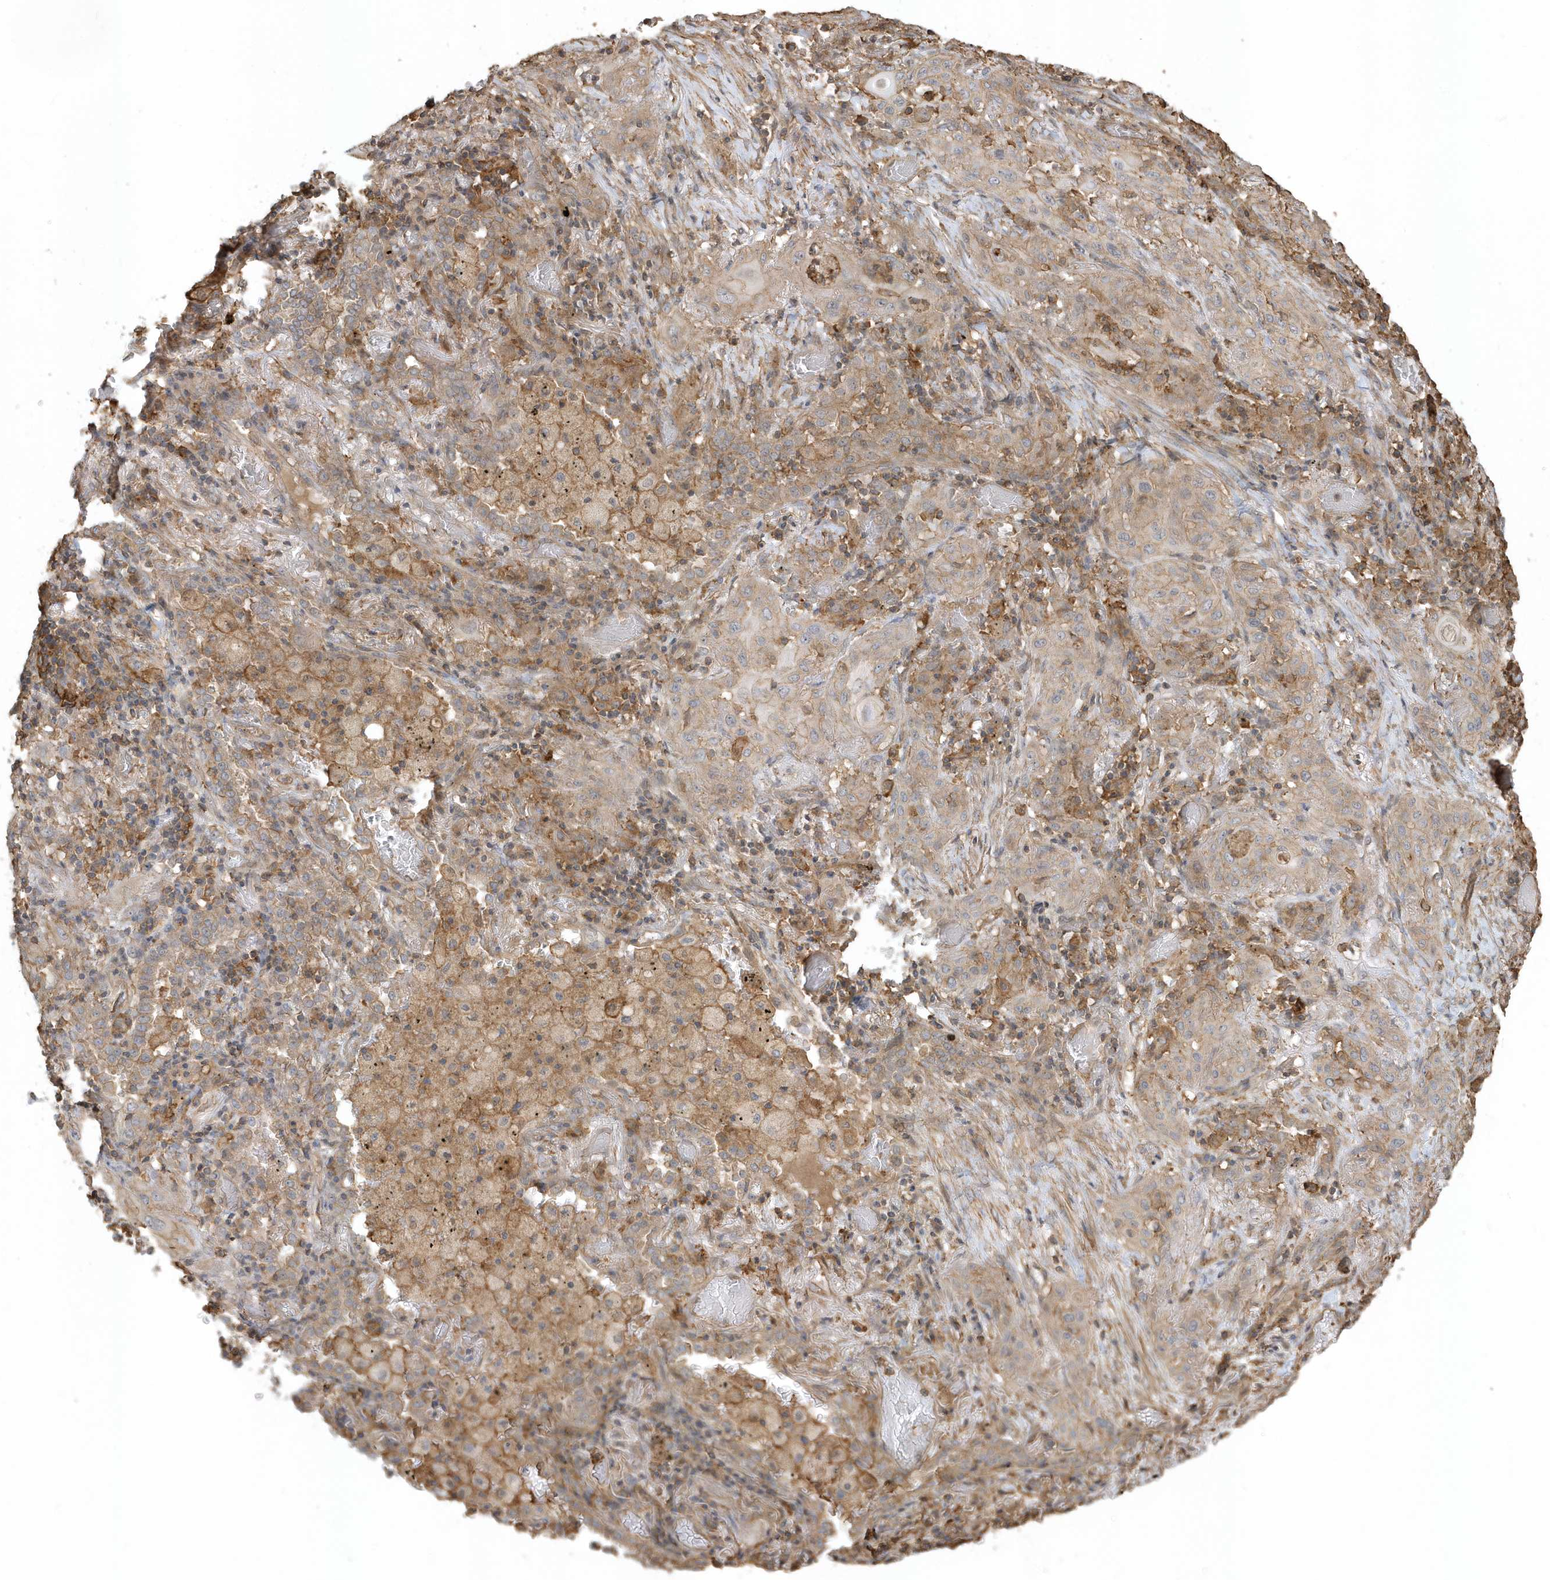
{"staining": {"intensity": "weak", "quantity": "25%-75%", "location": "cytoplasmic/membranous"}, "tissue": "lung cancer", "cell_type": "Tumor cells", "image_type": "cancer", "snomed": [{"axis": "morphology", "description": "Squamous cell carcinoma, NOS"}, {"axis": "topography", "description": "Lung"}], "caption": "Immunohistochemical staining of lung cancer (squamous cell carcinoma) shows low levels of weak cytoplasmic/membranous expression in approximately 25%-75% of tumor cells. (brown staining indicates protein expression, while blue staining denotes nuclei).", "gene": "ZBTB8A", "patient": {"sex": "female", "age": 47}}